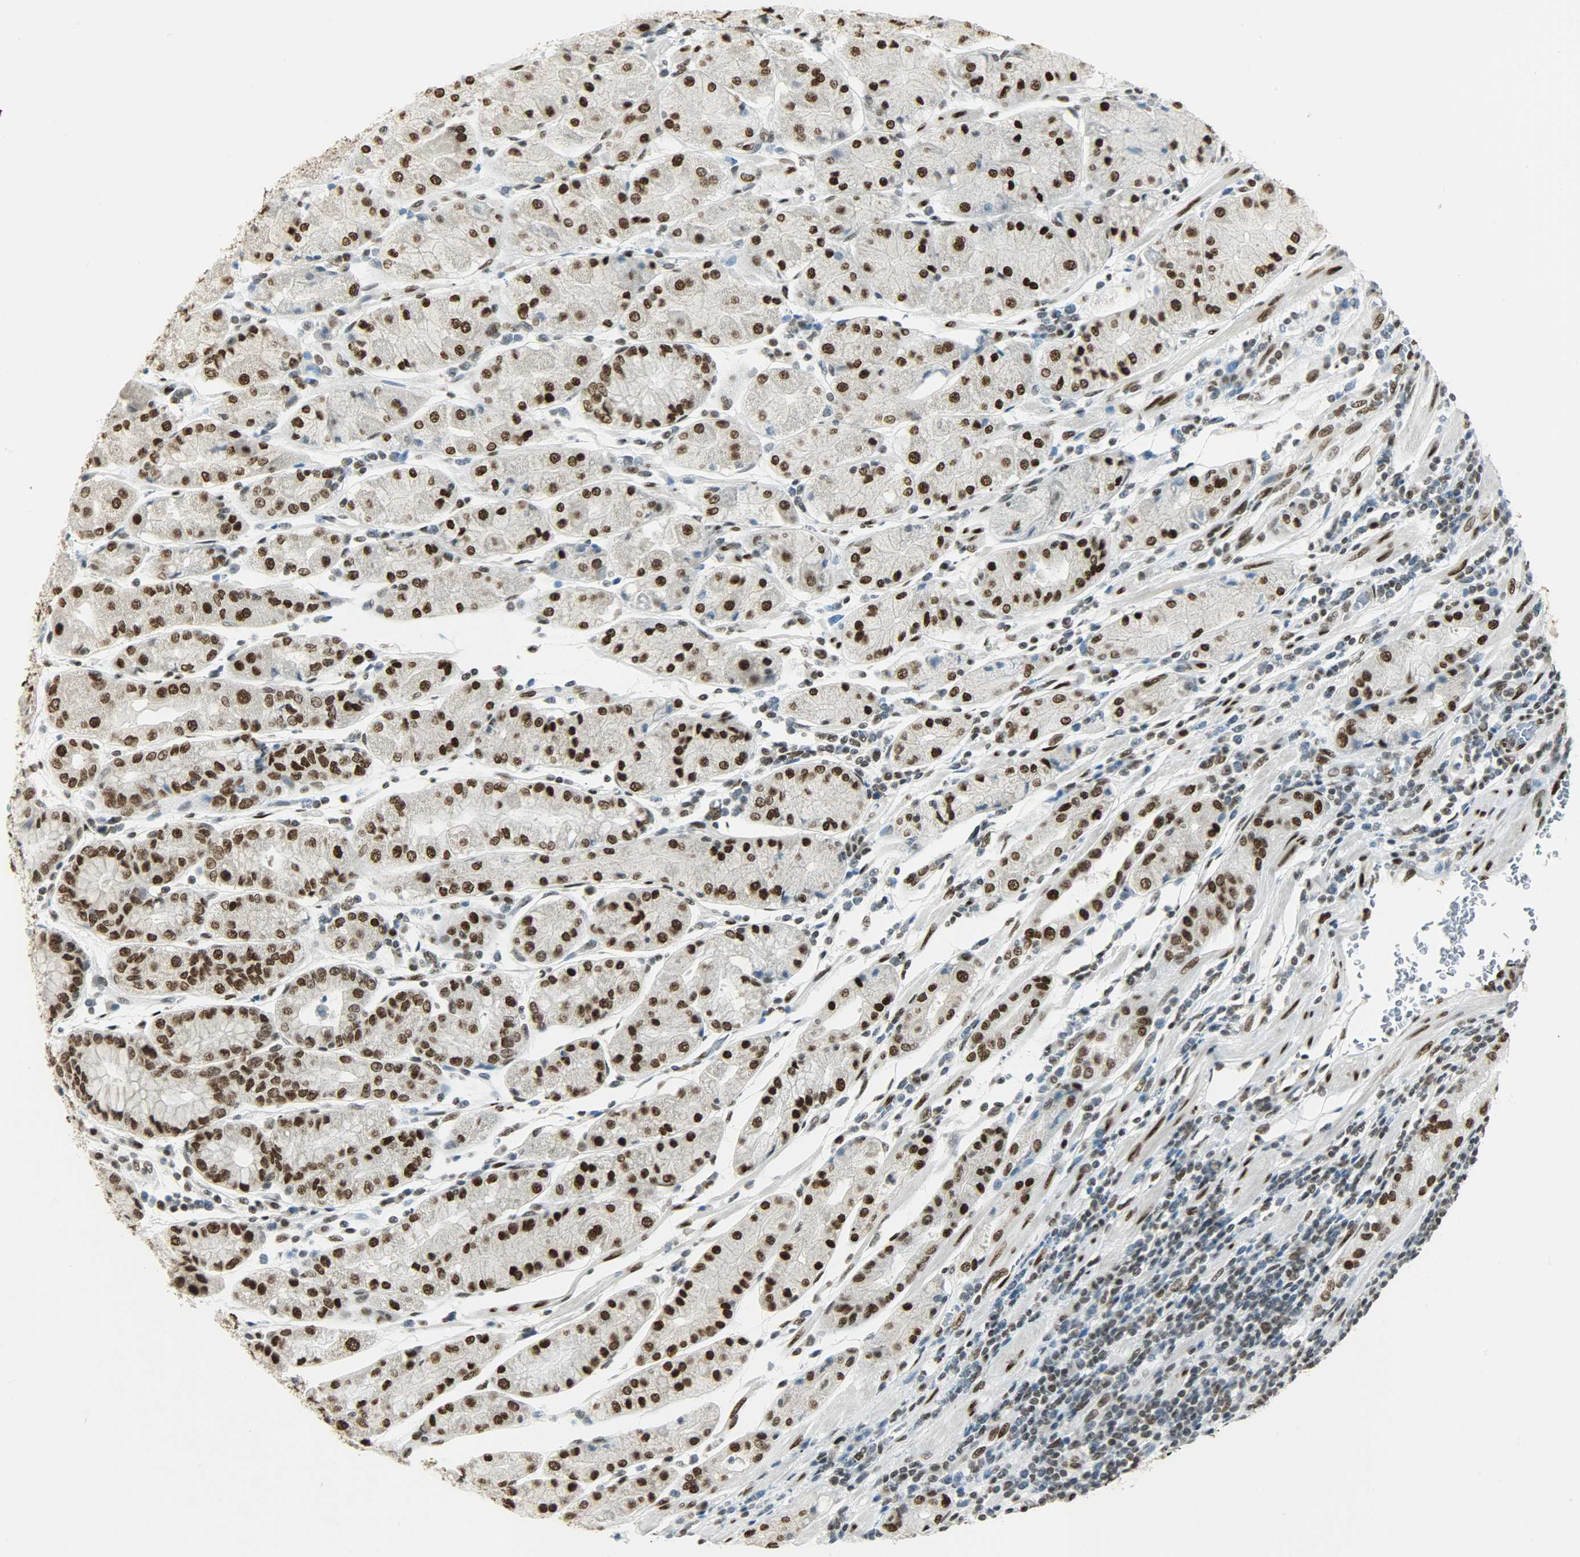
{"staining": {"intensity": "strong", "quantity": ">75%", "location": "nuclear"}, "tissue": "stomach cancer", "cell_type": "Tumor cells", "image_type": "cancer", "snomed": [{"axis": "morphology", "description": "Normal tissue, NOS"}, {"axis": "morphology", "description": "Adenocarcinoma, NOS"}, {"axis": "topography", "description": "Stomach, upper"}, {"axis": "topography", "description": "Stomach"}], "caption": "Human stomach cancer (adenocarcinoma) stained for a protein (brown) demonstrates strong nuclear positive staining in approximately >75% of tumor cells.", "gene": "MYEF2", "patient": {"sex": "male", "age": 59}}